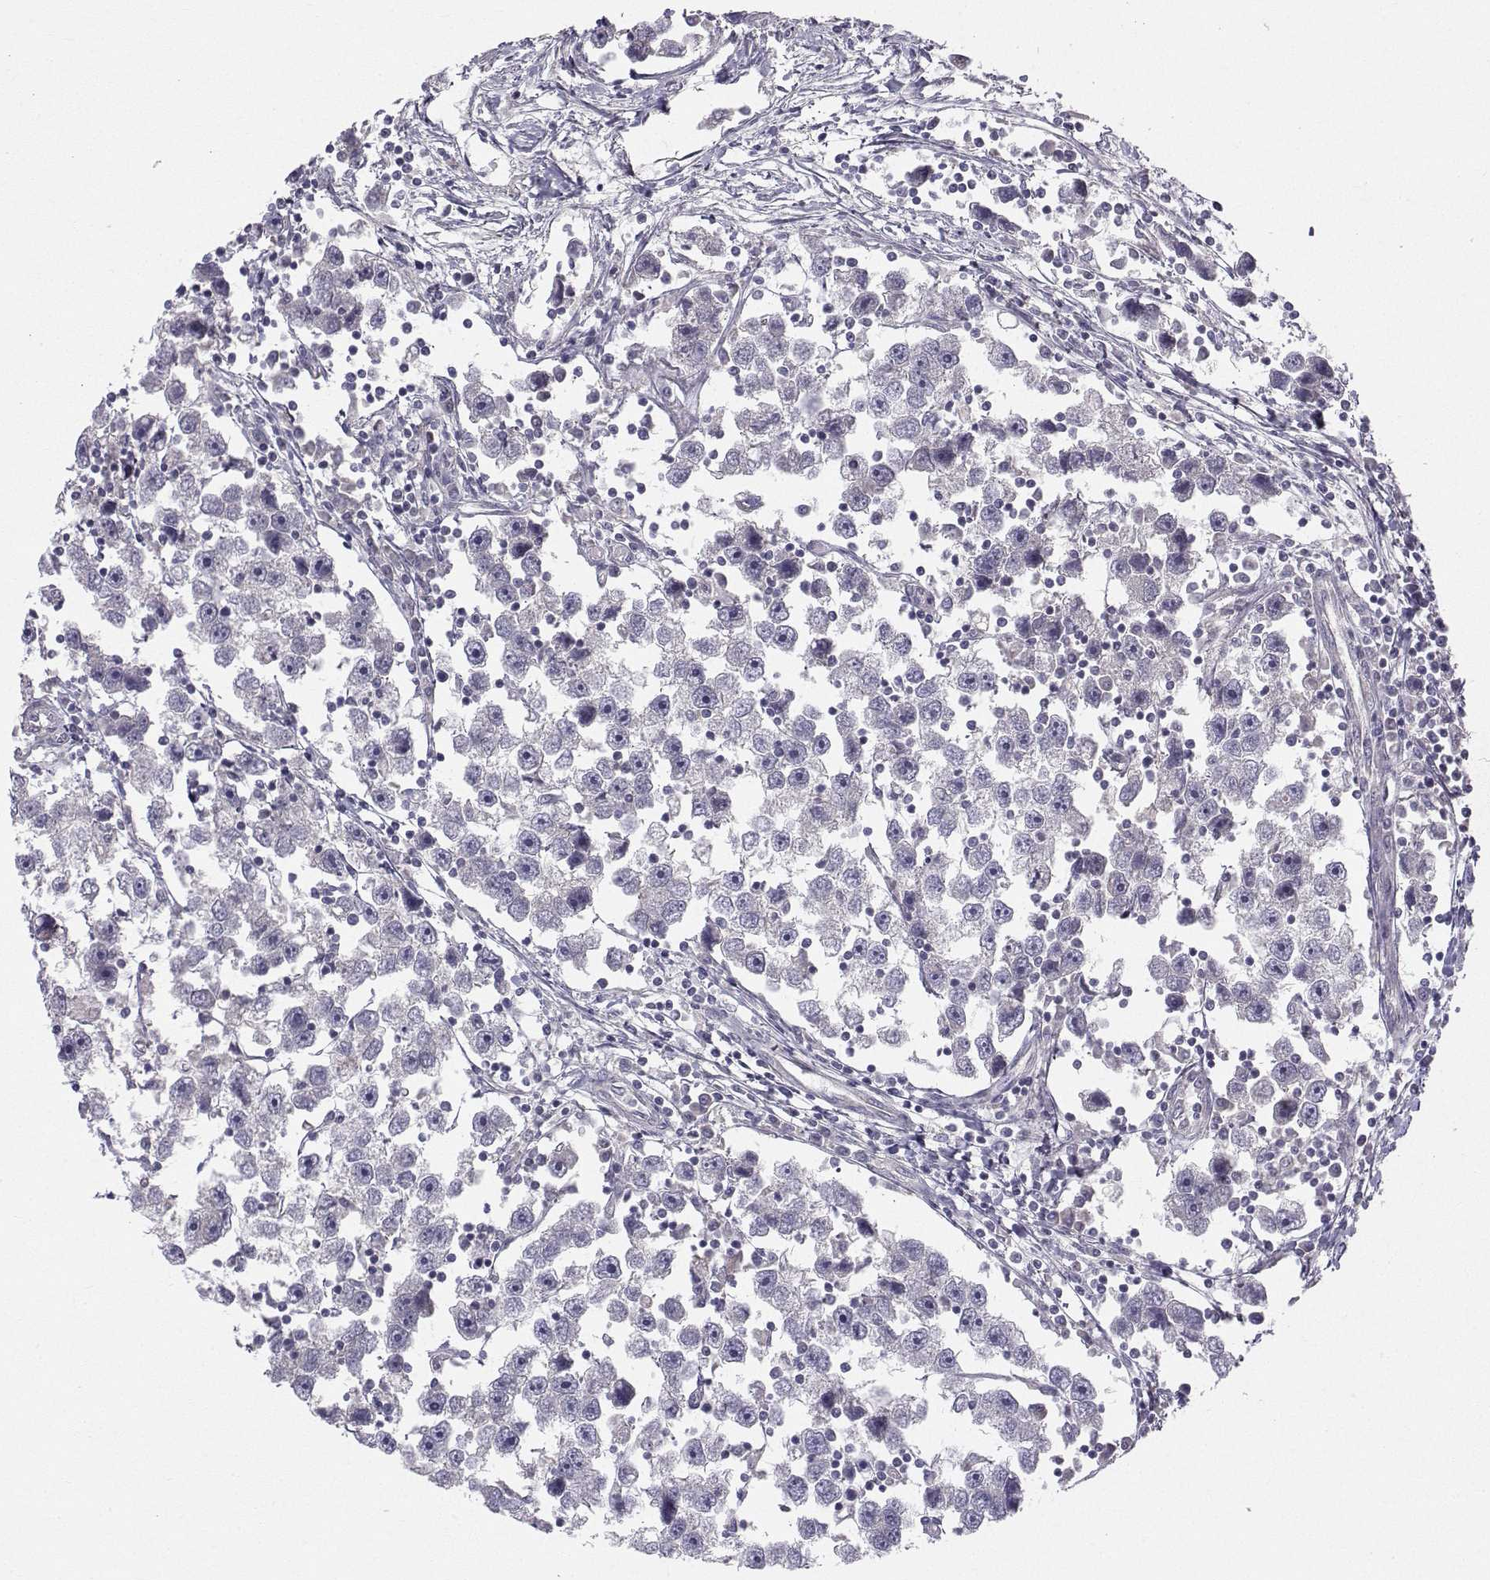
{"staining": {"intensity": "negative", "quantity": "none", "location": "none"}, "tissue": "testis cancer", "cell_type": "Tumor cells", "image_type": "cancer", "snomed": [{"axis": "morphology", "description": "Seminoma, NOS"}, {"axis": "topography", "description": "Testis"}], "caption": "DAB (3,3'-diaminobenzidine) immunohistochemical staining of testis seminoma shows no significant staining in tumor cells.", "gene": "PEX5L", "patient": {"sex": "male", "age": 30}}